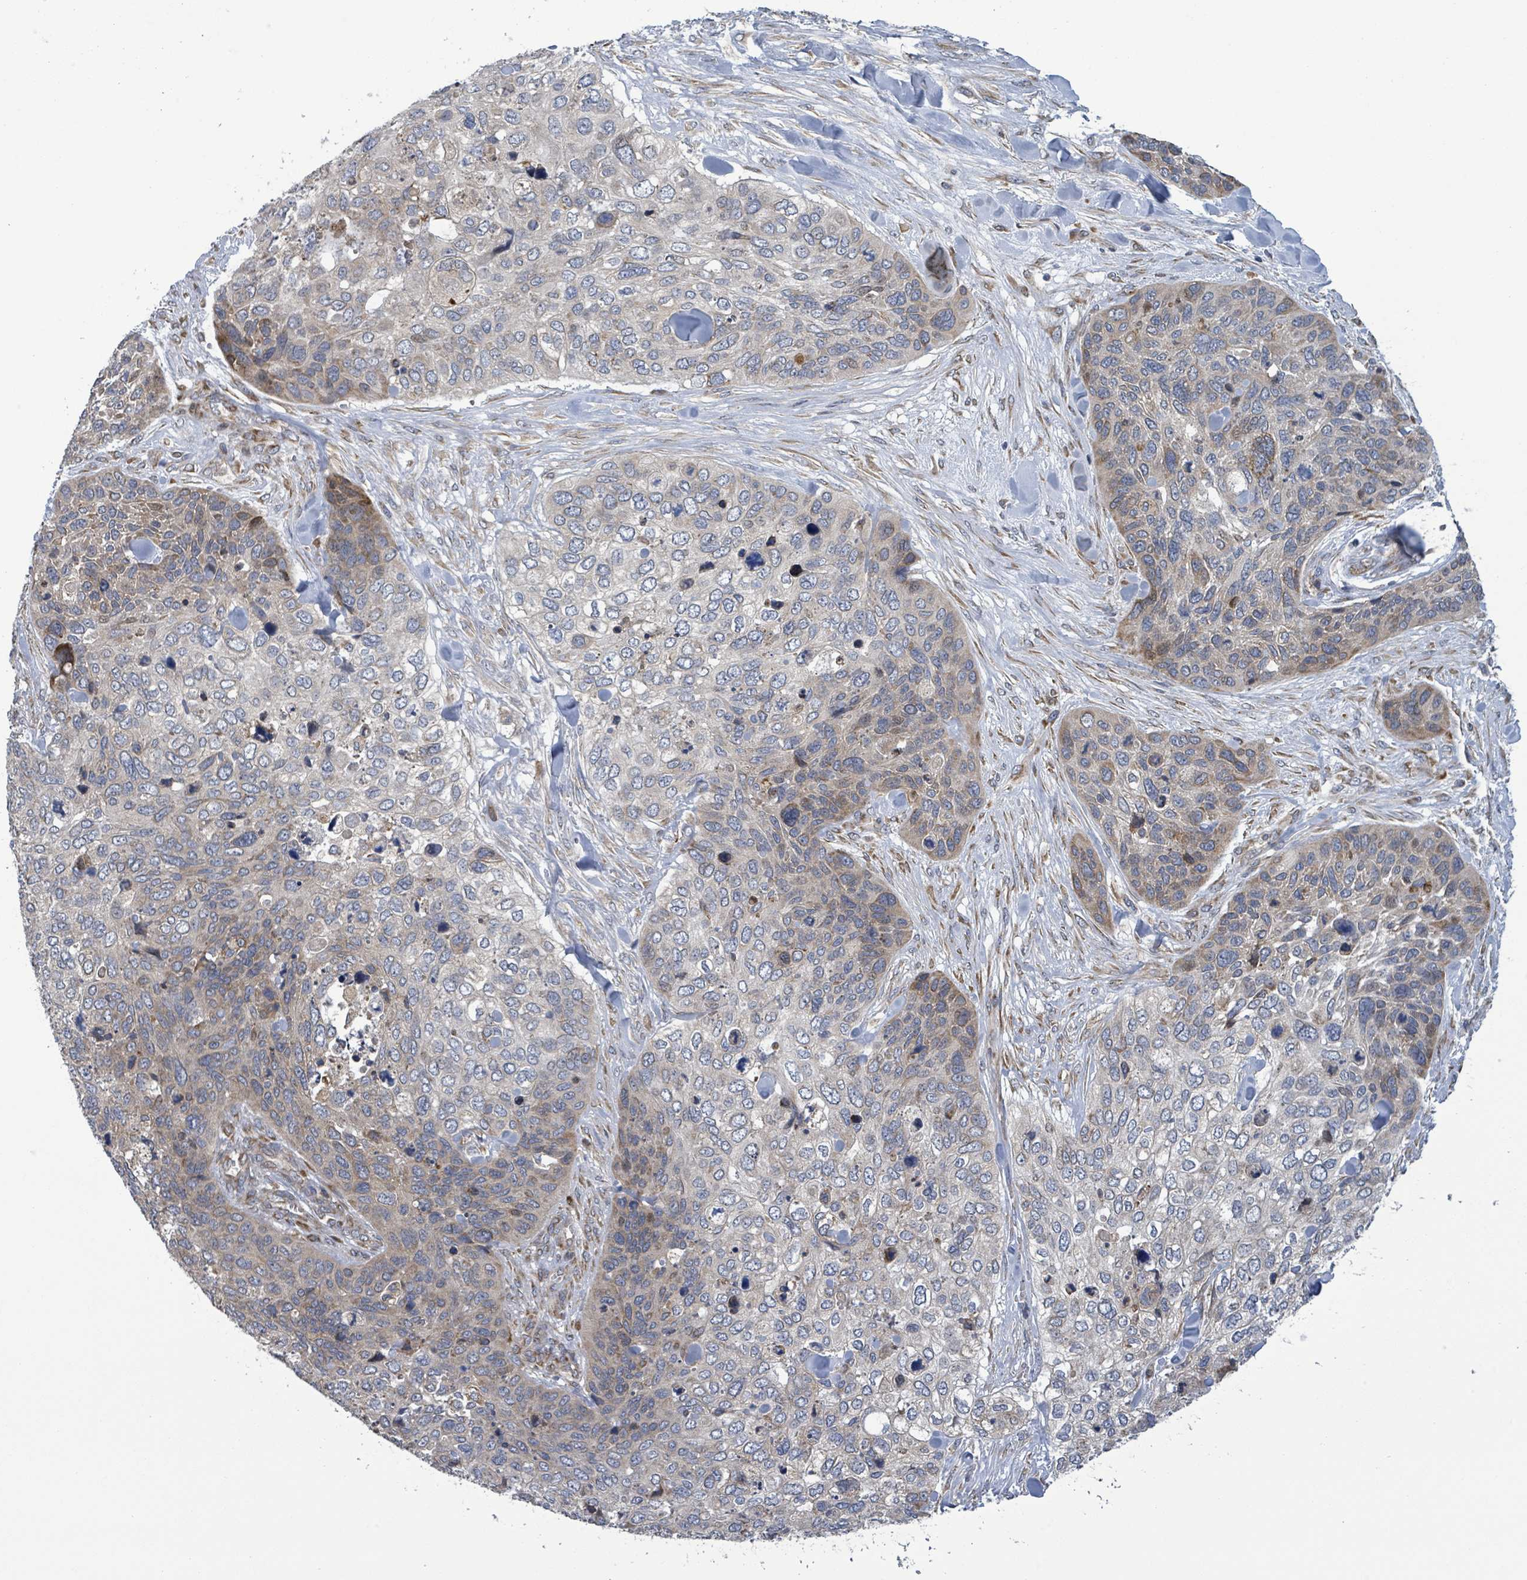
{"staining": {"intensity": "moderate", "quantity": "<25%", "location": "cytoplasmic/membranous"}, "tissue": "skin cancer", "cell_type": "Tumor cells", "image_type": "cancer", "snomed": [{"axis": "morphology", "description": "Basal cell carcinoma"}, {"axis": "topography", "description": "Skin"}], "caption": "Protein expression analysis of skin cancer (basal cell carcinoma) demonstrates moderate cytoplasmic/membranous expression in approximately <25% of tumor cells.", "gene": "NOMO1", "patient": {"sex": "female", "age": 74}}